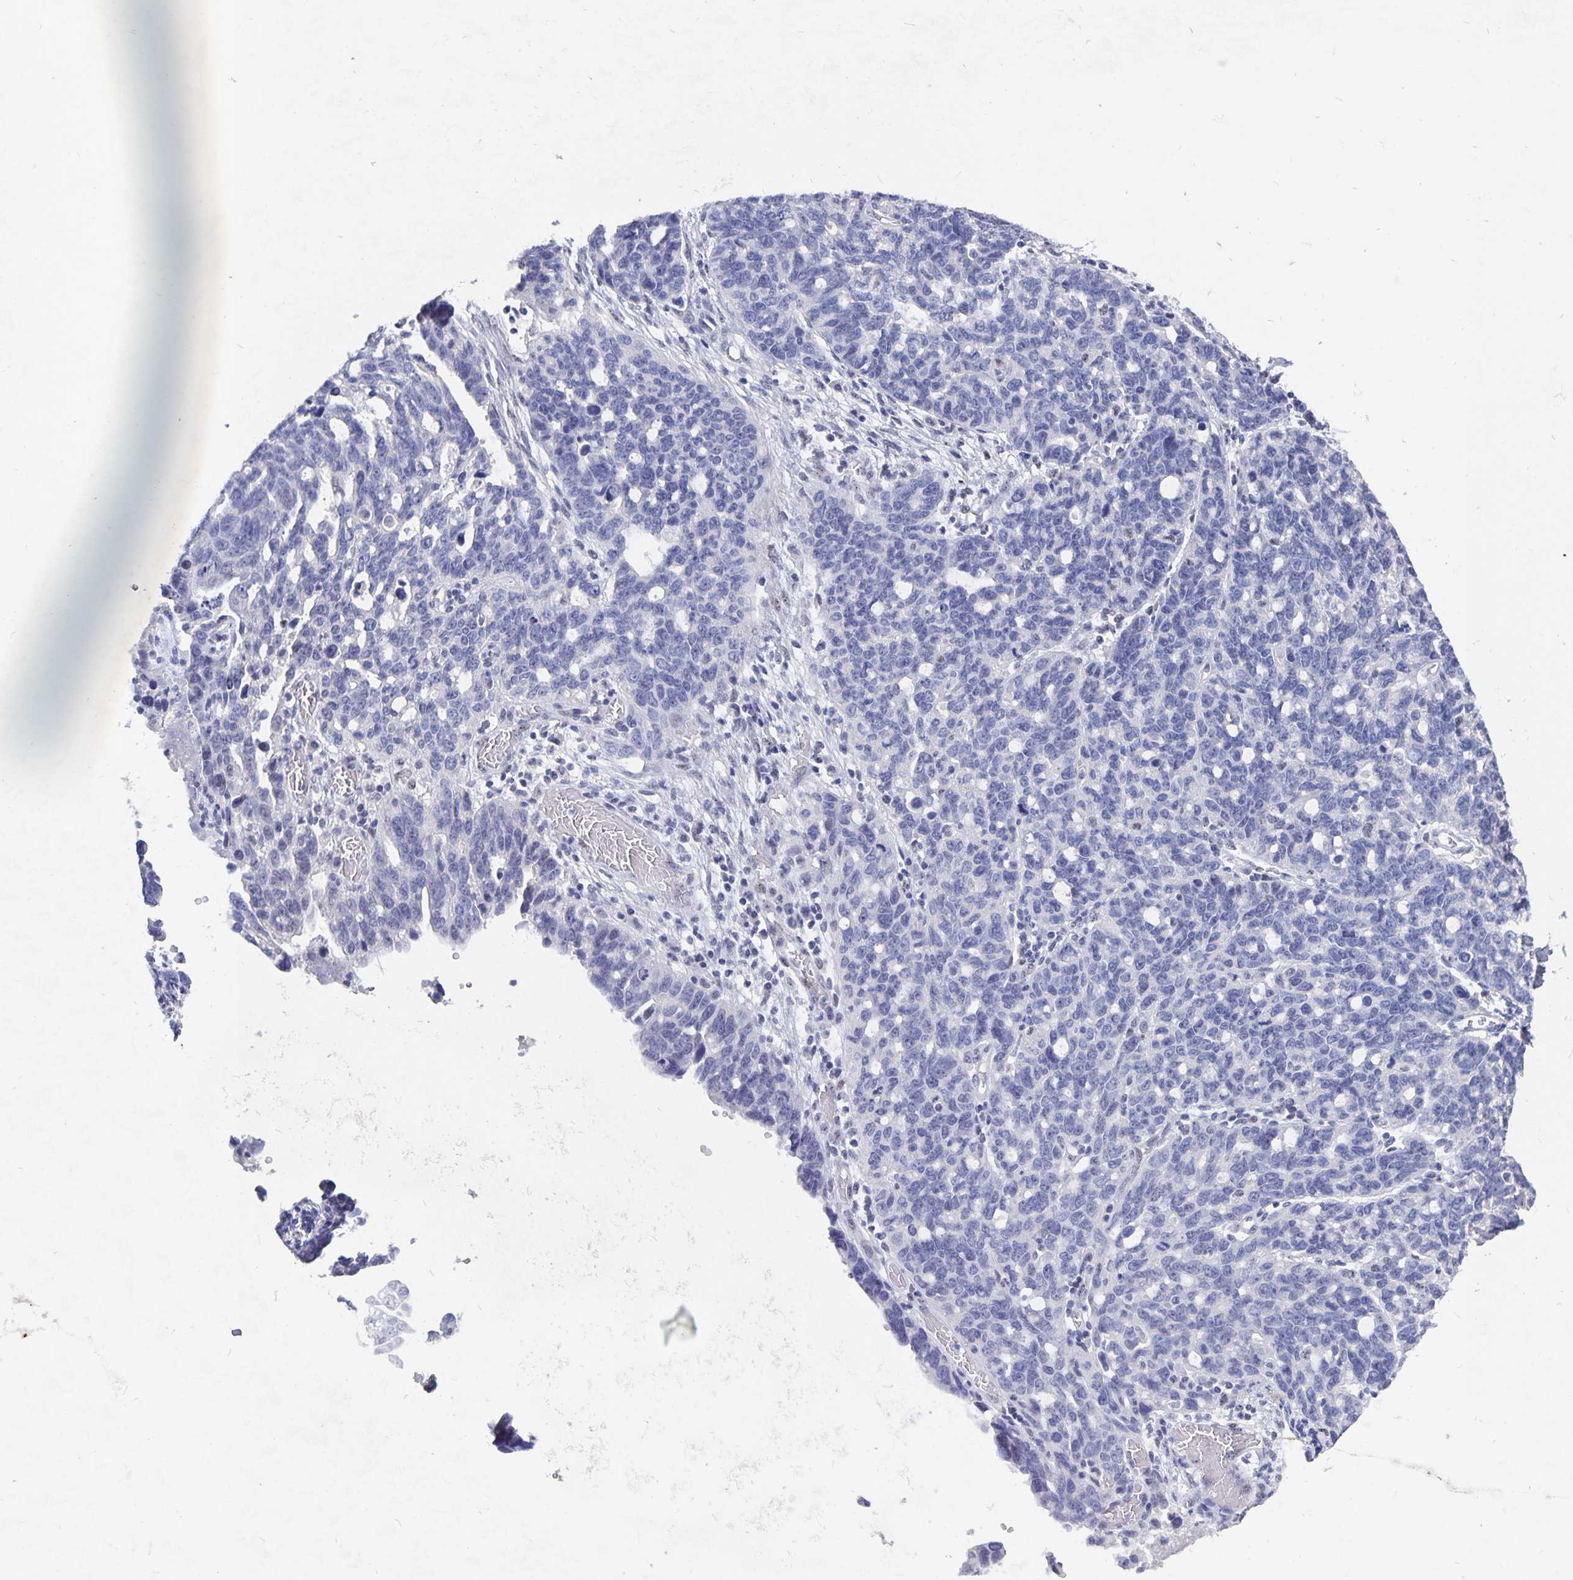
{"staining": {"intensity": "negative", "quantity": "none", "location": "none"}, "tissue": "ovarian cancer", "cell_type": "Tumor cells", "image_type": "cancer", "snomed": [{"axis": "morphology", "description": "Cystadenocarcinoma, serous, NOS"}, {"axis": "topography", "description": "Ovary"}], "caption": "This is an immunohistochemistry (IHC) micrograph of serous cystadenocarcinoma (ovarian). There is no expression in tumor cells.", "gene": "SMOC1", "patient": {"sex": "female", "age": 69}}